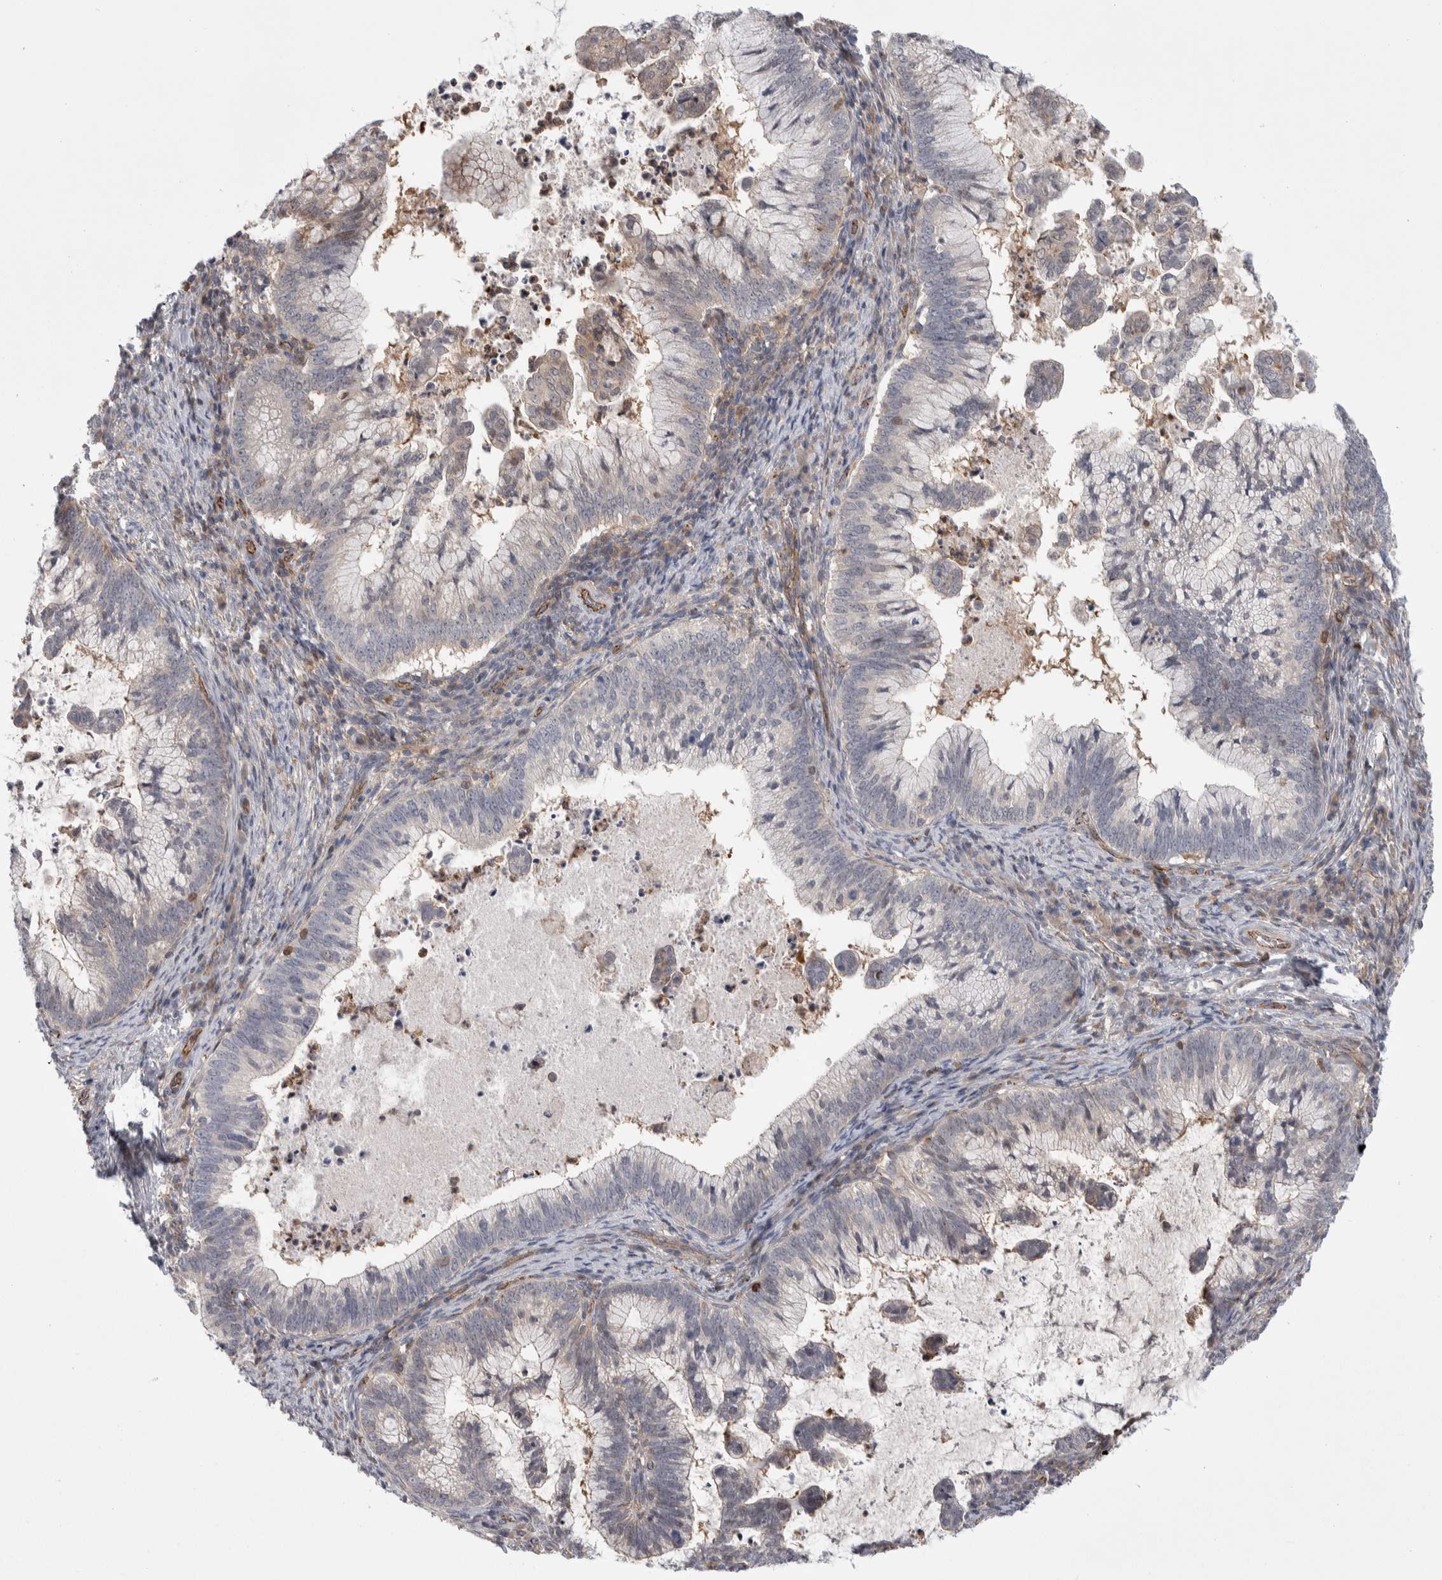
{"staining": {"intensity": "negative", "quantity": "none", "location": "none"}, "tissue": "cervical cancer", "cell_type": "Tumor cells", "image_type": "cancer", "snomed": [{"axis": "morphology", "description": "Adenocarcinoma, NOS"}, {"axis": "topography", "description": "Cervix"}], "caption": "Immunohistochemistry (IHC) image of neoplastic tissue: human adenocarcinoma (cervical) stained with DAB (3,3'-diaminobenzidine) demonstrates no significant protein positivity in tumor cells.", "gene": "ZNF862", "patient": {"sex": "female", "age": 36}}